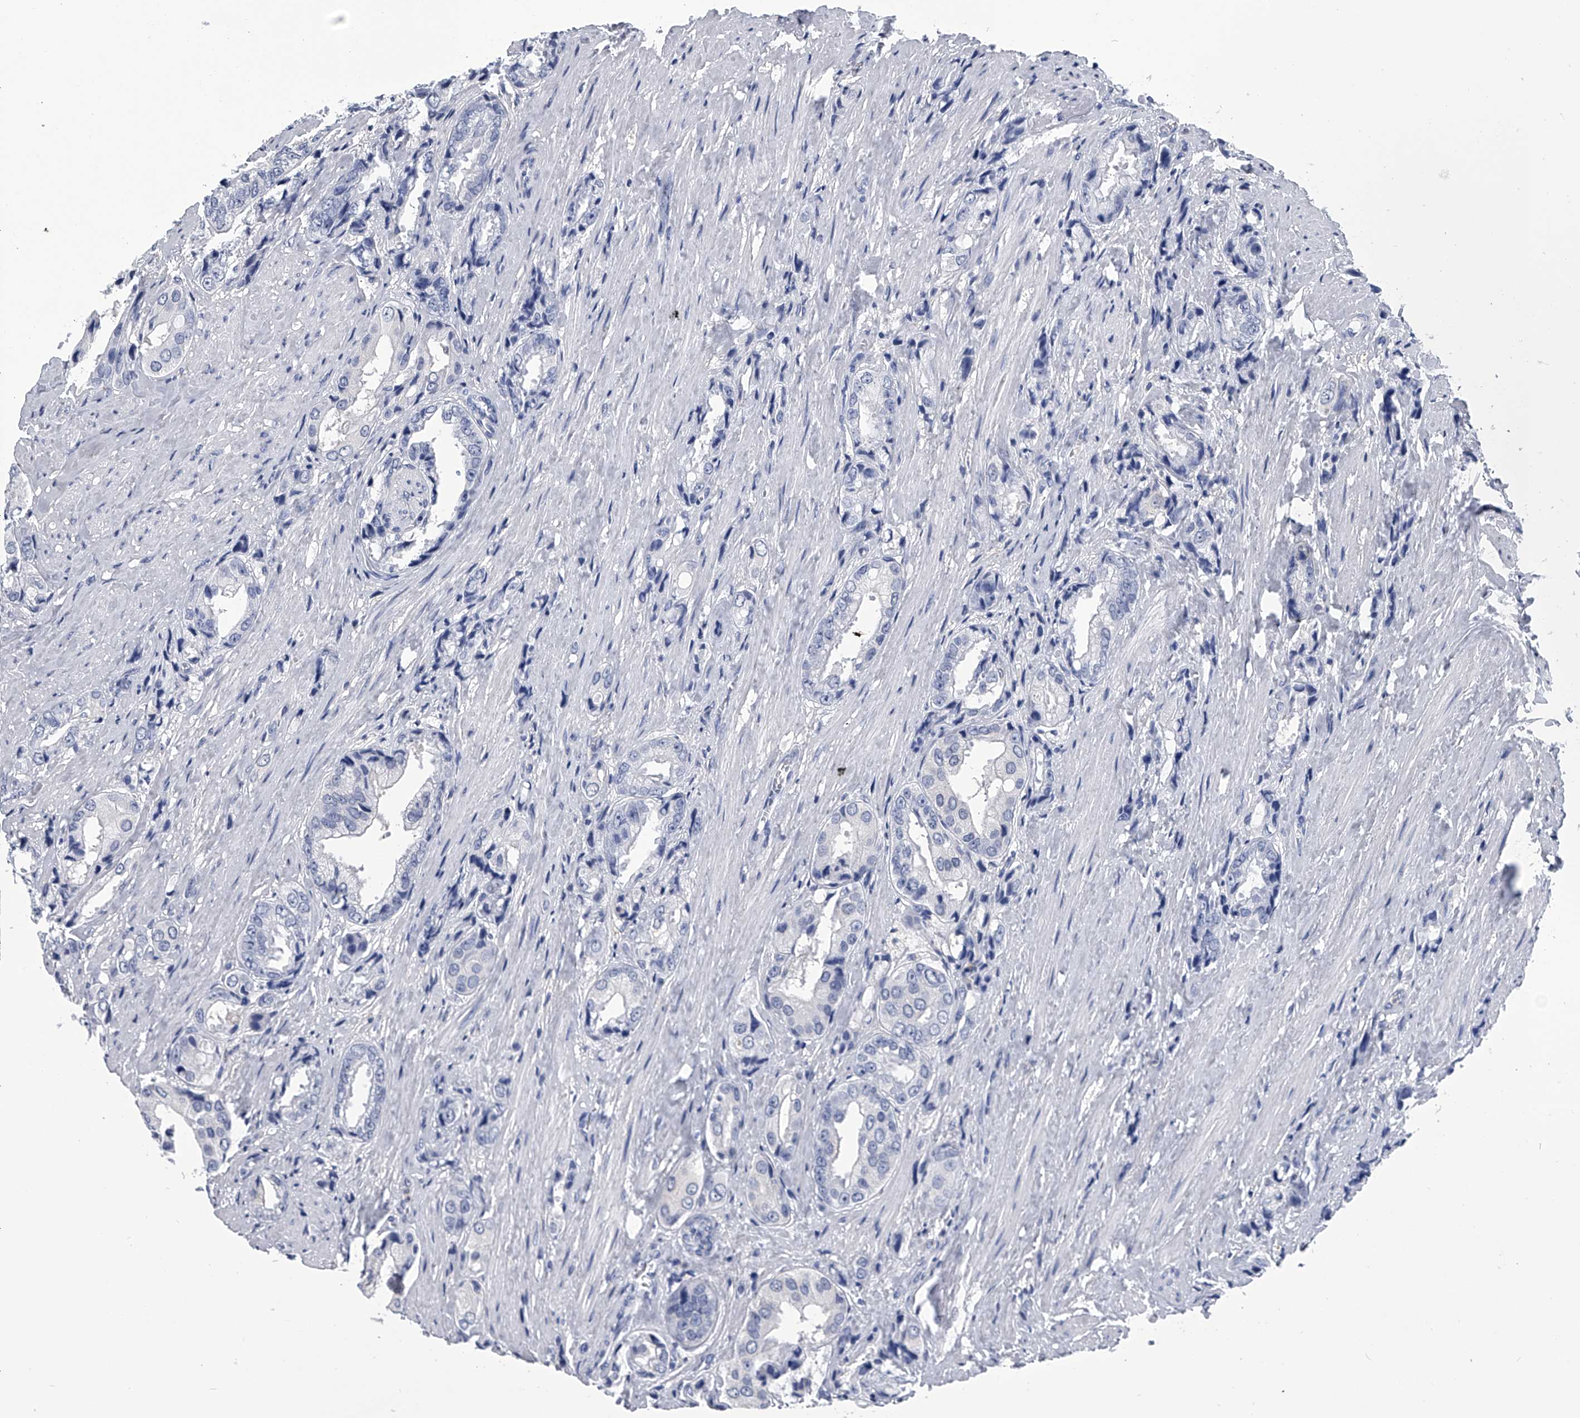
{"staining": {"intensity": "negative", "quantity": "none", "location": "none"}, "tissue": "prostate cancer", "cell_type": "Tumor cells", "image_type": "cancer", "snomed": [{"axis": "morphology", "description": "Adenocarcinoma, High grade"}, {"axis": "topography", "description": "Prostate"}], "caption": "Immunohistochemical staining of human high-grade adenocarcinoma (prostate) exhibits no significant staining in tumor cells.", "gene": "PDXK", "patient": {"sex": "male", "age": 61}}